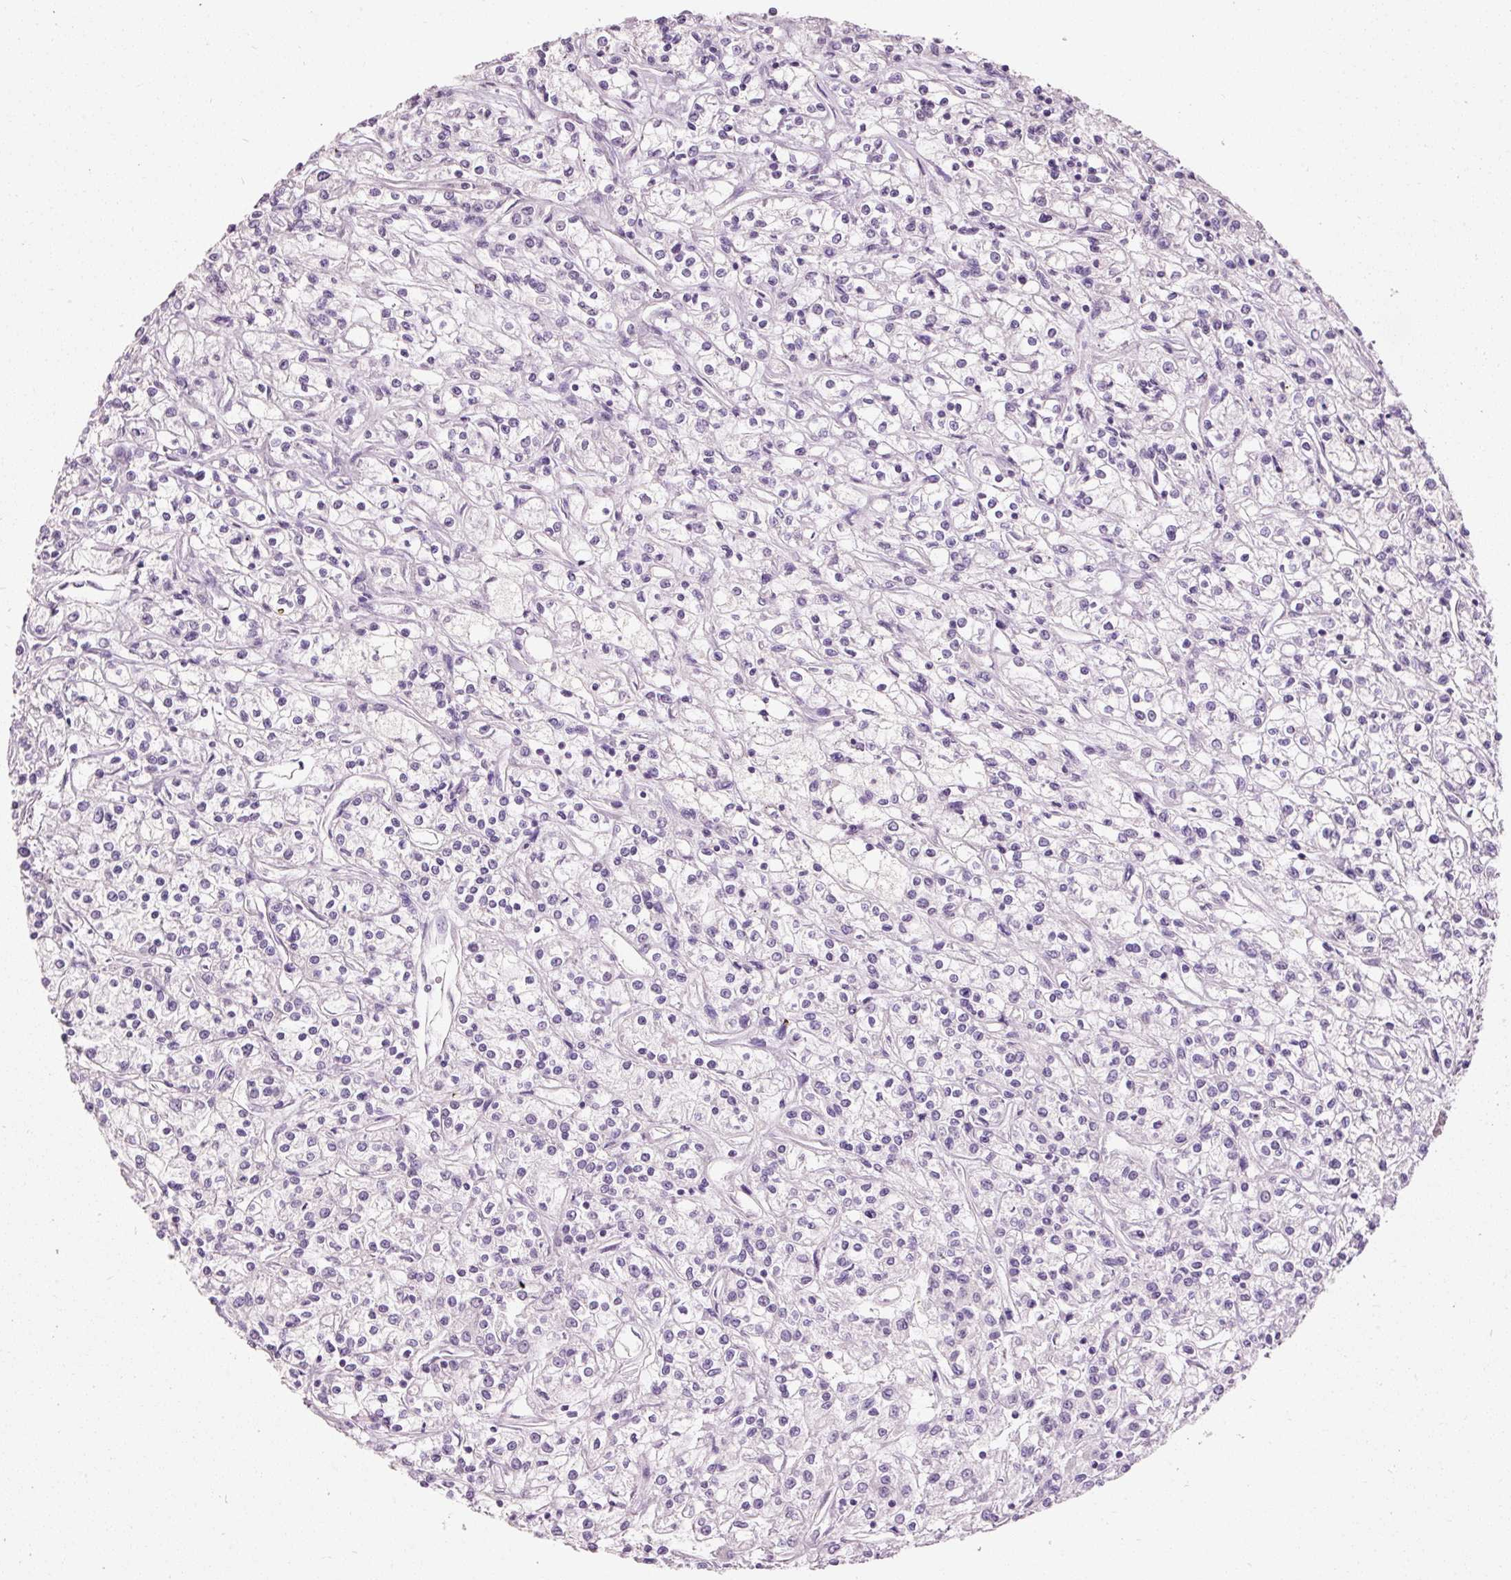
{"staining": {"intensity": "negative", "quantity": "none", "location": "none"}, "tissue": "renal cancer", "cell_type": "Tumor cells", "image_type": "cancer", "snomed": [{"axis": "morphology", "description": "Adenocarcinoma, NOS"}, {"axis": "topography", "description": "Kidney"}], "caption": "Tumor cells show no significant protein positivity in renal adenocarcinoma.", "gene": "MUC5AC", "patient": {"sex": "female", "age": 59}}